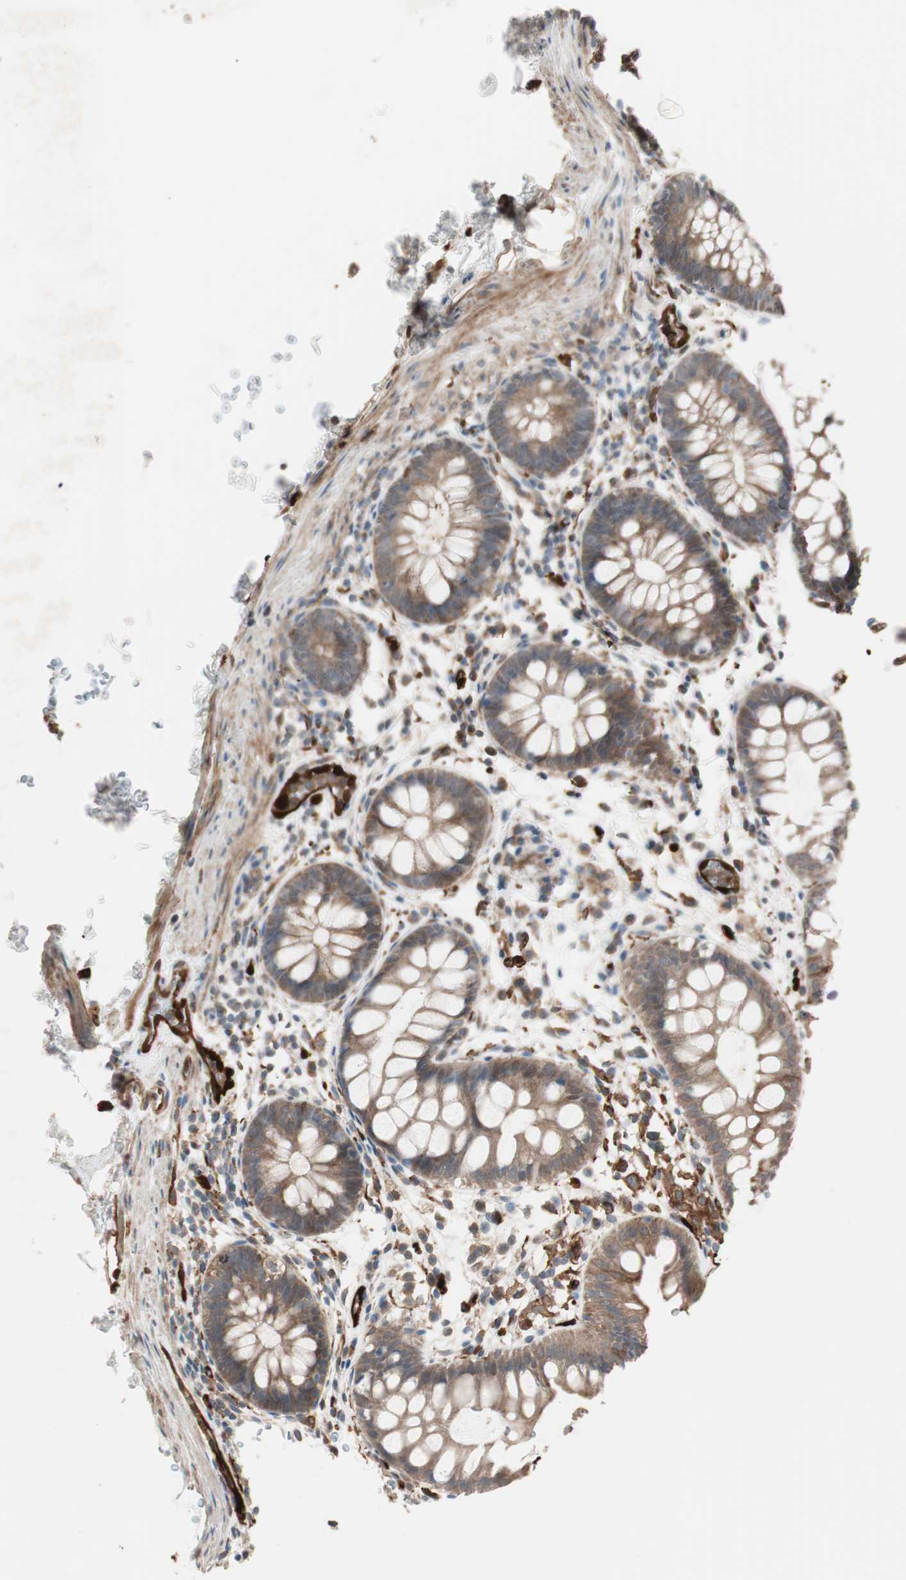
{"staining": {"intensity": "moderate", "quantity": ">75%", "location": "cytoplasmic/membranous"}, "tissue": "rectum", "cell_type": "Glandular cells", "image_type": "normal", "snomed": [{"axis": "morphology", "description": "Normal tissue, NOS"}, {"axis": "topography", "description": "Rectum"}], "caption": "Immunohistochemical staining of unremarkable human rectum reveals >75% levels of moderate cytoplasmic/membranous protein staining in approximately >75% of glandular cells. Immunohistochemistry stains the protein in brown and the nuclei are stained blue.", "gene": "STAB1", "patient": {"sex": "female", "age": 24}}